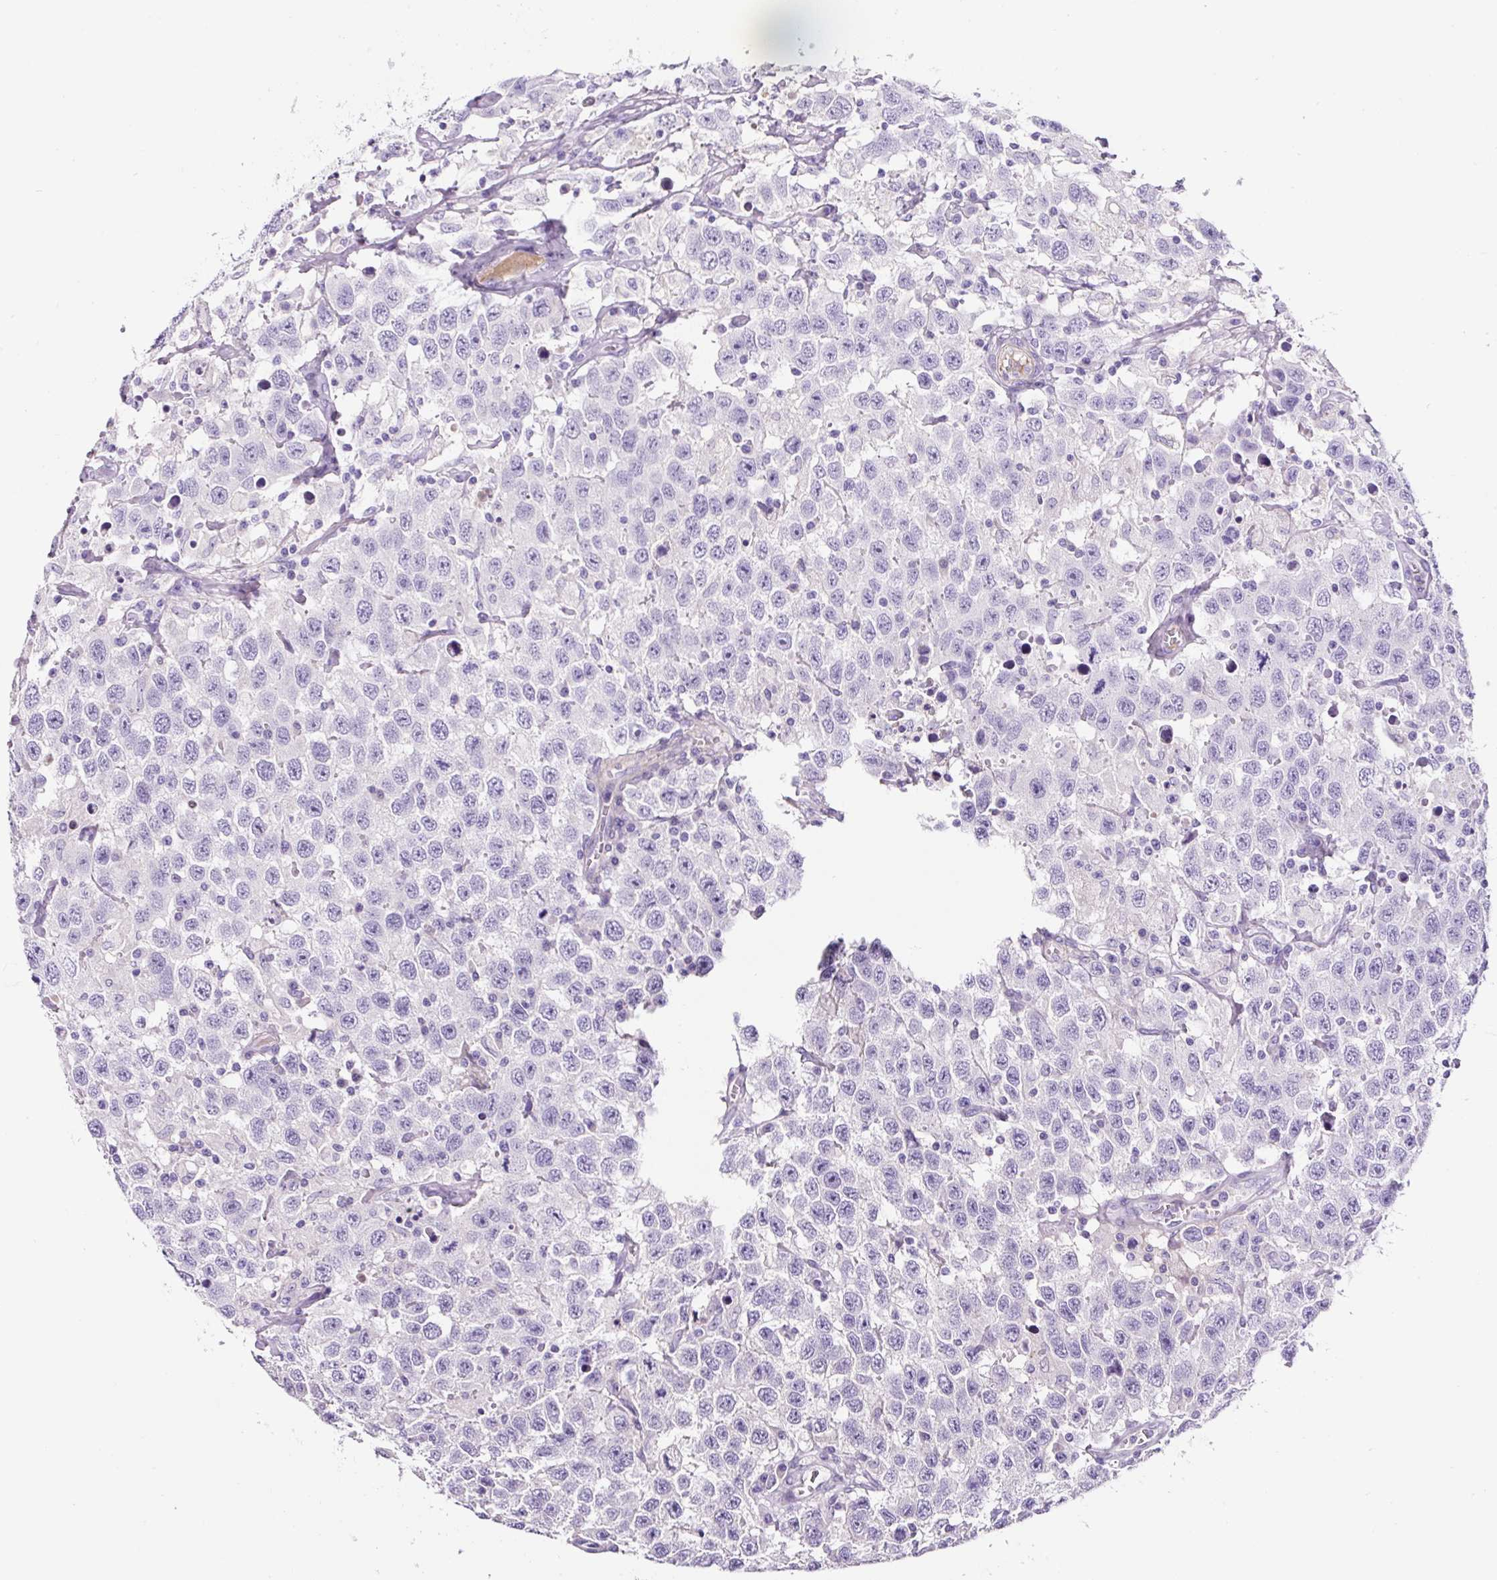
{"staining": {"intensity": "negative", "quantity": "none", "location": "none"}, "tissue": "testis cancer", "cell_type": "Tumor cells", "image_type": "cancer", "snomed": [{"axis": "morphology", "description": "Seminoma, NOS"}, {"axis": "topography", "description": "Testis"}], "caption": "IHC photomicrograph of neoplastic tissue: human seminoma (testis) stained with DAB displays no significant protein expression in tumor cells.", "gene": "OR14A2", "patient": {"sex": "male", "age": 41}}